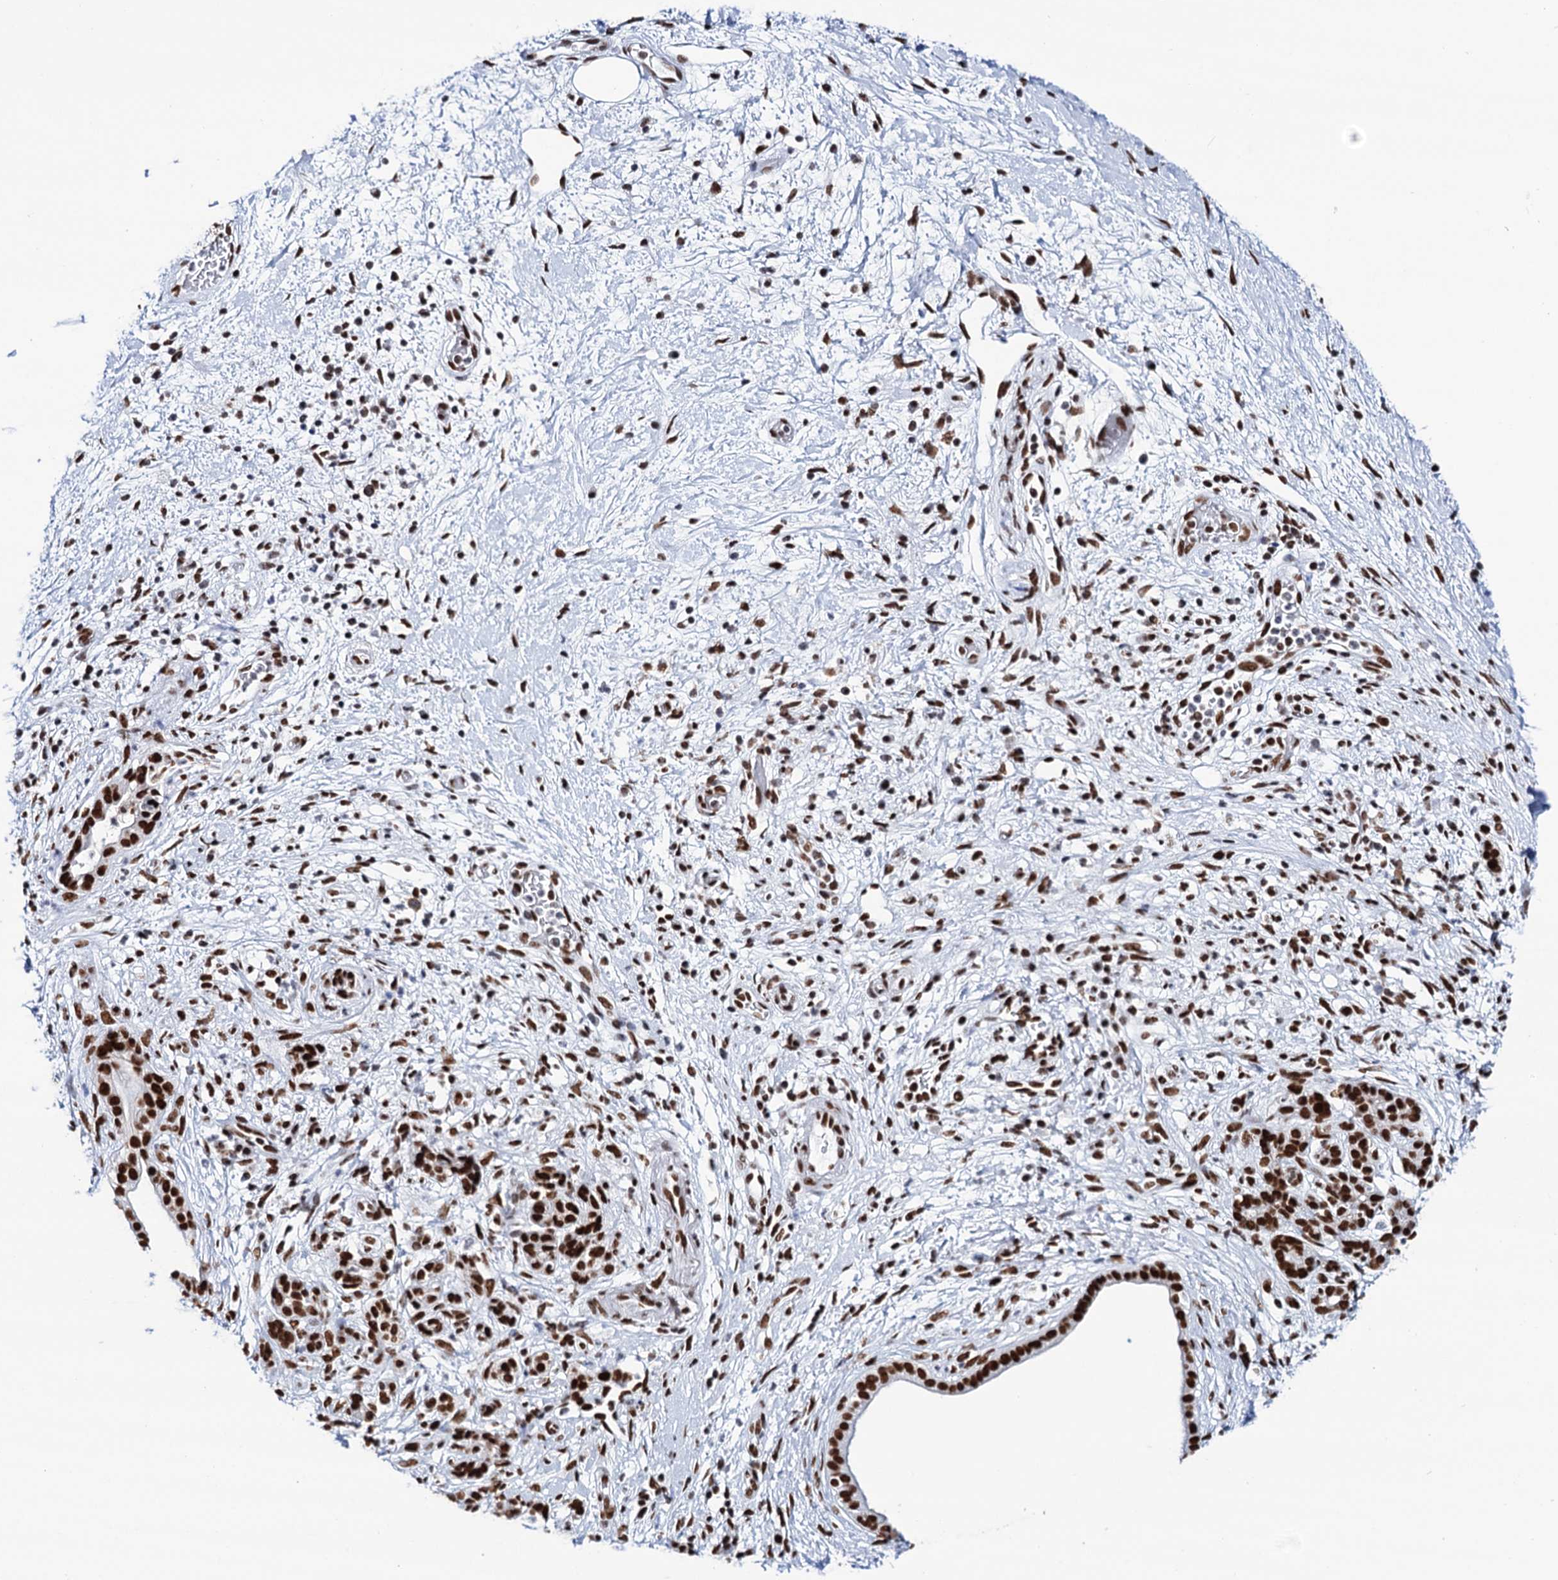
{"staining": {"intensity": "strong", "quantity": ">75%", "location": "nuclear"}, "tissue": "pancreatic cancer", "cell_type": "Tumor cells", "image_type": "cancer", "snomed": [{"axis": "morphology", "description": "Adenocarcinoma, NOS"}, {"axis": "topography", "description": "Pancreas"}], "caption": "The immunohistochemical stain shows strong nuclear positivity in tumor cells of pancreatic cancer tissue.", "gene": "MATR3", "patient": {"sex": "female", "age": 73}}